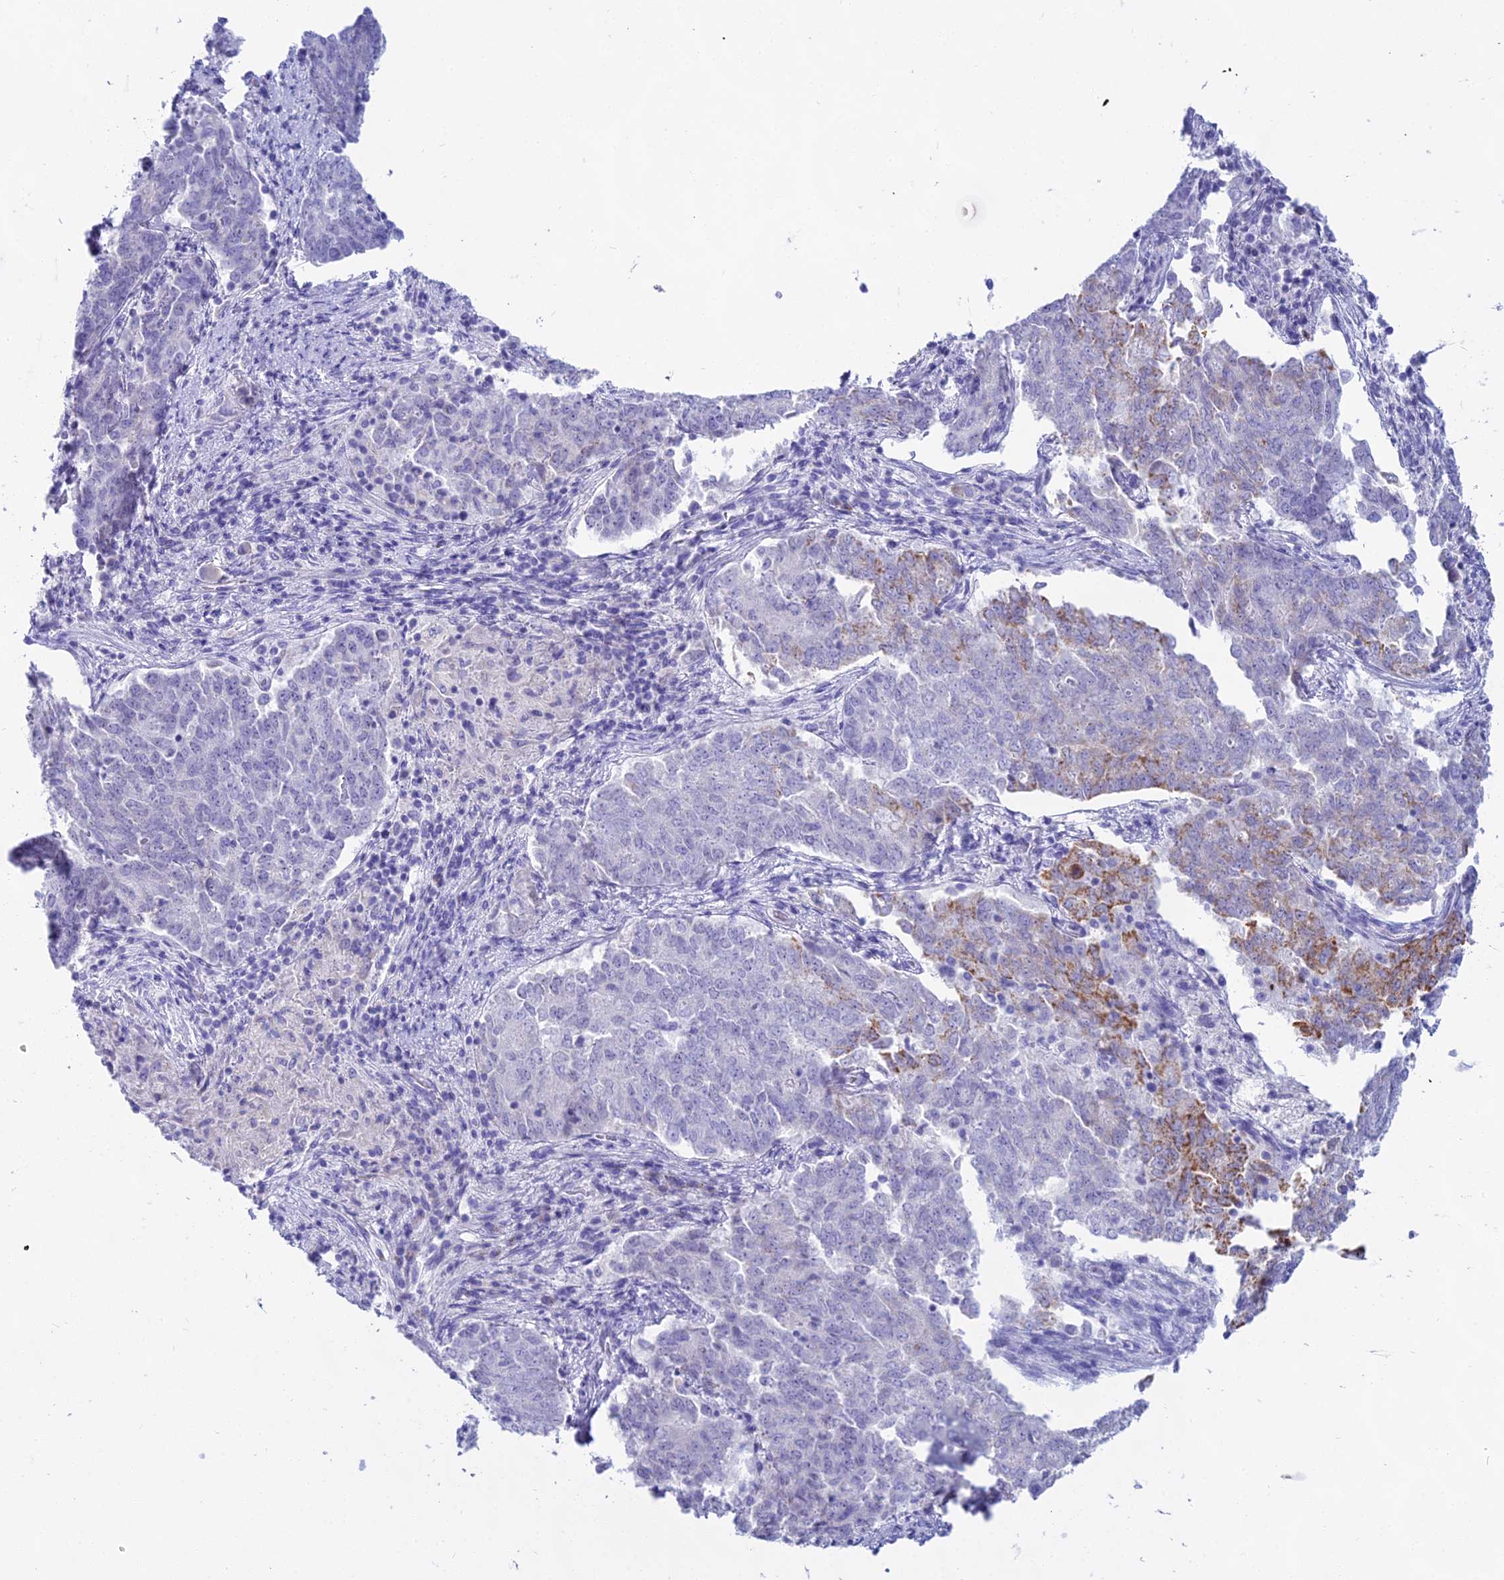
{"staining": {"intensity": "moderate", "quantity": "<25%", "location": "cytoplasmic/membranous"}, "tissue": "endometrial cancer", "cell_type": "Tumor cells", "image_type": "cancer", "snomed": [{"axis": "morphology", "description": "Adenocarcinoma, NOS"}, {"axis": "topography", "description": "Endometrium"}], "caption": "Immunohistochemistry micrograph of endometrial adenocarcinoma stained for a protein (brown), which reveals low levels of moderate cytoplasmic/membranous staining in about <25% of tumor cells.", "gene": "CGB2", "patient": {"sex": "female", "age": 80}}